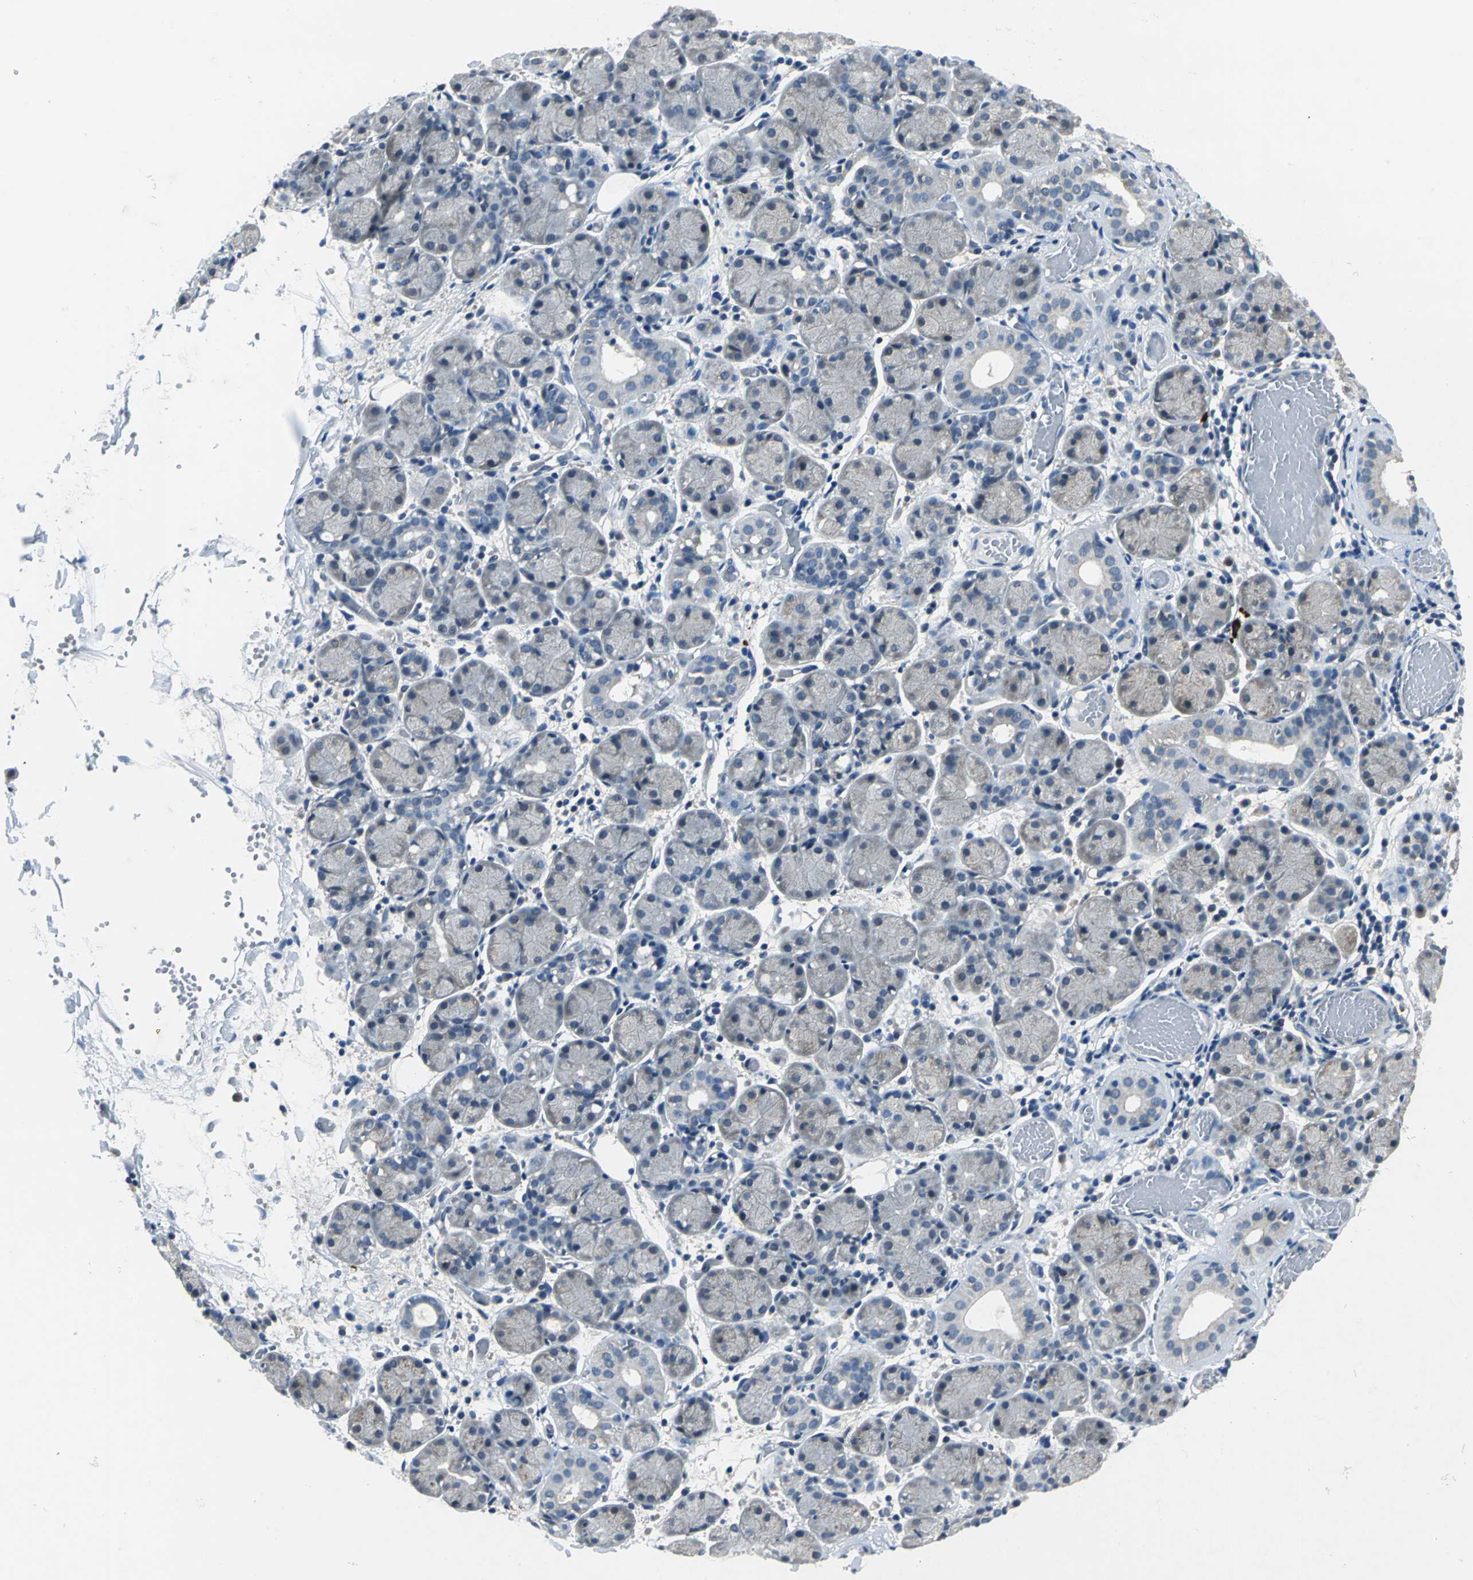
{"staining": {"intensity": "weak", "quantity": ">75%", "location": "cytoplasmic/membranous"}, "tissue": "salivary gland", "cell_type": "Glandular cells", "image_type": "normal", "snomed": [{"axis": "morphology", "description": "Normal tissue, NOS"}, {"axis": "topography", "description": "Salivary gland"}], "caption": "An immunohistochemistry image of normal tissue is shown. Protein staining in brown shows weak cytoplasmic/membranous positivity in salivary gland within glandular cells. (DAB (3,3'-diaminobenzidine) IHC, brown staining for protein, blue staining for nuclei).", "gene": "ZNF415", "patient": {"sex": "female", "age": 24}}